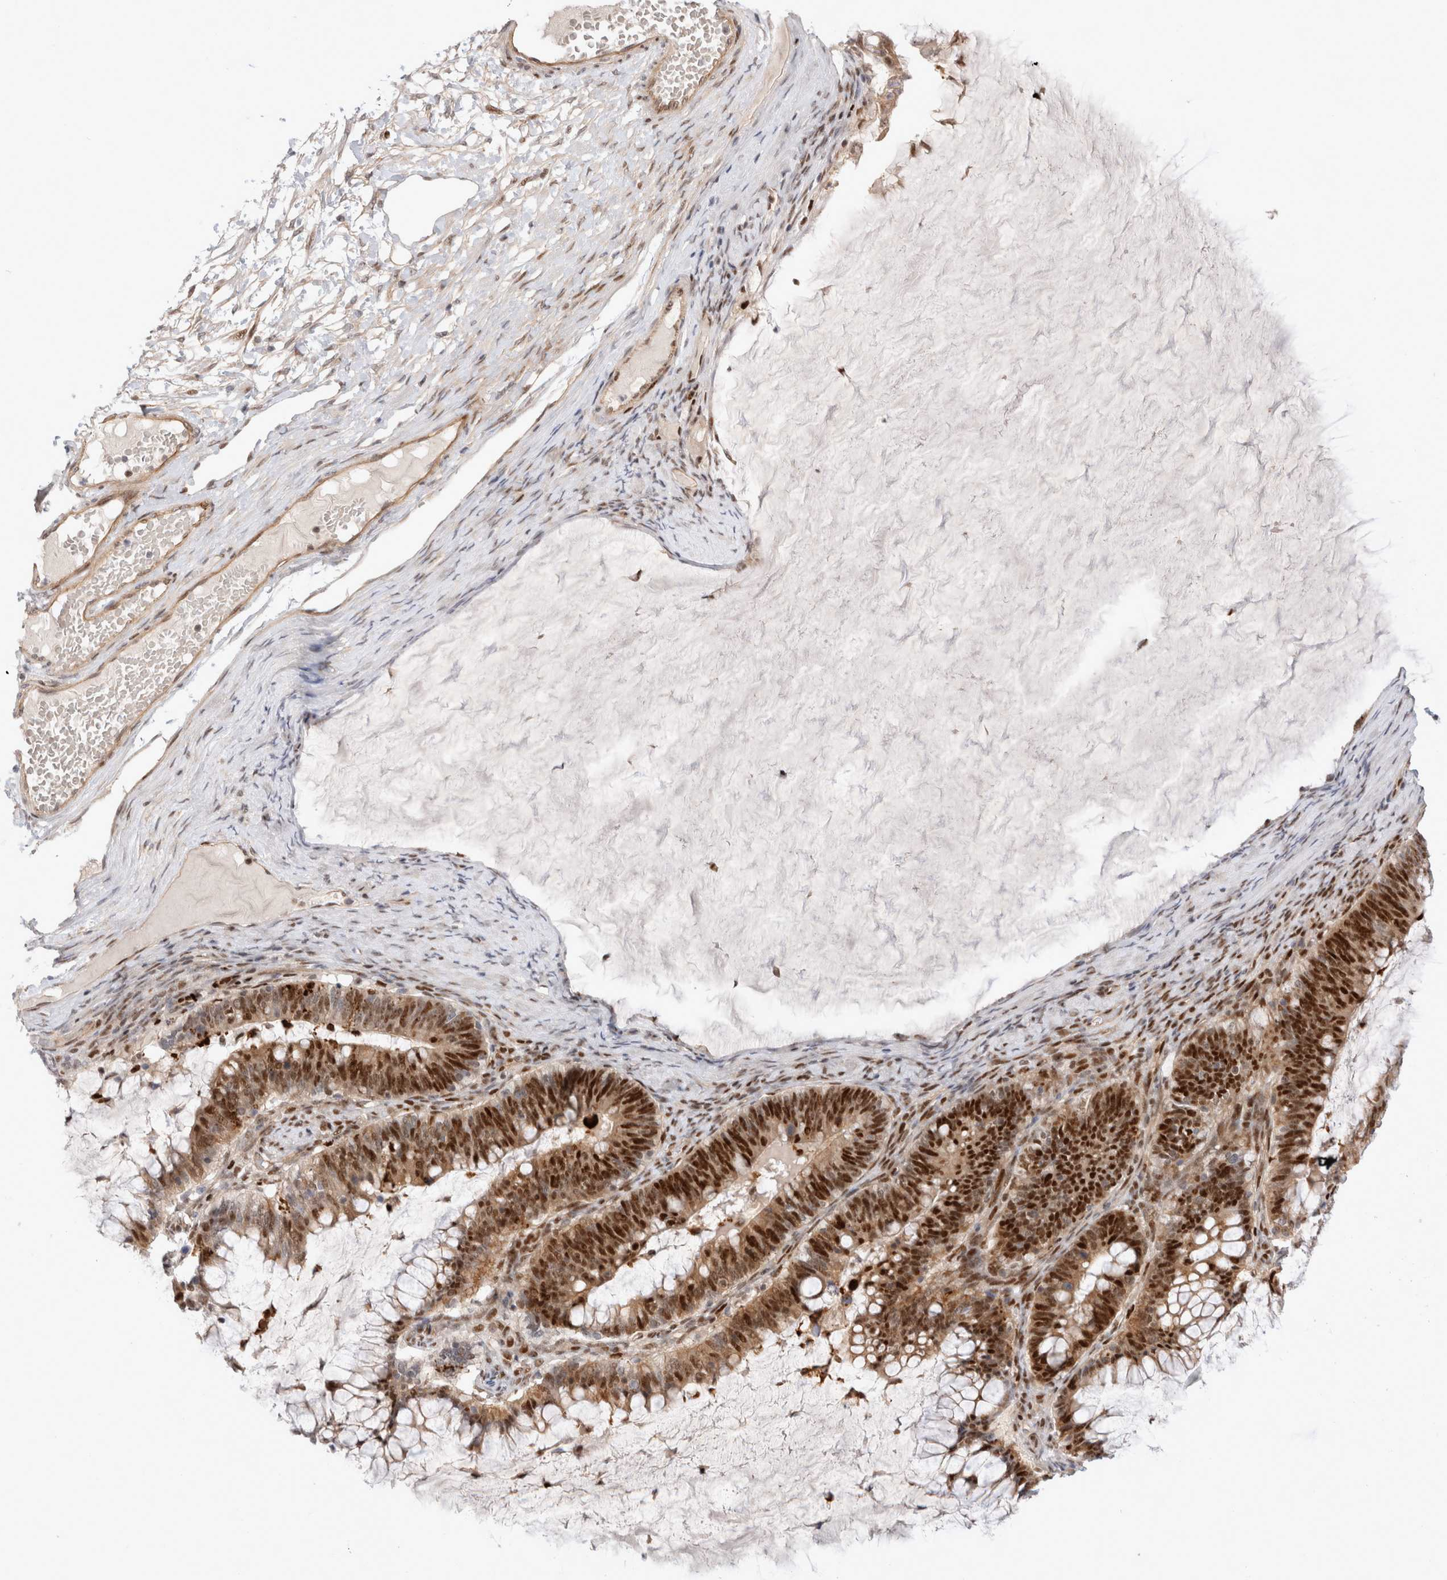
{"staining": {"intensity": "strong", "quantity": ">75%", "location": "nuclear"}, "tissue": "ovarian cancer", "cell_type": "Tumor cells", "image_type": "cancer", "snomed": [{"axis": "morphology", "description": "Cystadenocarcinoma, mucinous, NOS"}, {"axis": "topography", "description": "Ovary"}], "caption": "Mucinous cystadenocarcinoma (ovarian) was stained to show a protein in brown. There is high levels of strong nuclear staining in about >75% of tumor cells.", "gene": "TCF4", "patient": {"sex": "female", "age": 61}}